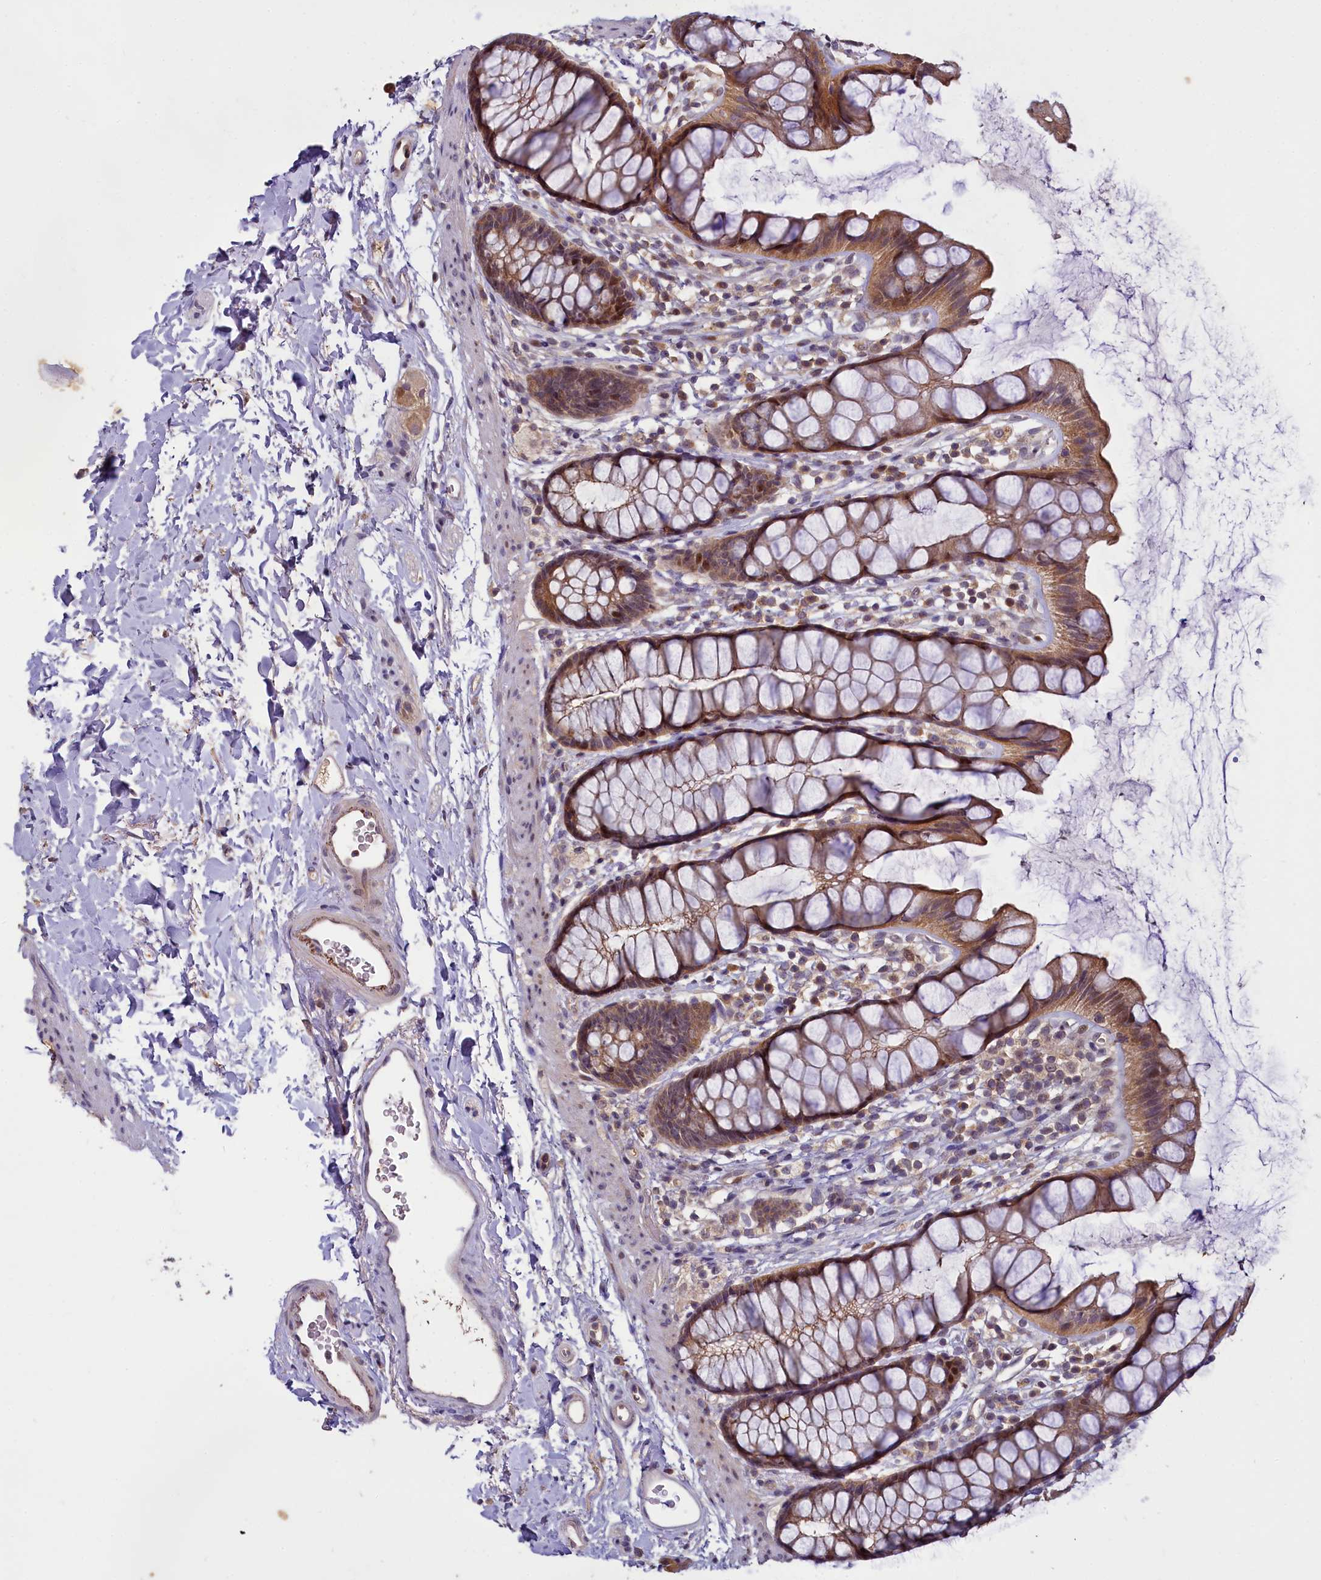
{"staining": {"intensity": "moderate", "quantity": ">75%", "location": "cytoplasmic/membranous,nuclear"}, "tissue": "rectum", "cell_type": "Glandular cells", "image_type": "normal", "snomed": [{"axis": "morphology", "description": "Normal tissue, NOS"}, {"axis": "topography", "description": "Rectum"}], "caption": "This micrograph exhibits benign rectum stained with immunohistochemistry (IHC) to label a protein in brown. The cytoplasmic/membranous,nuclear of glandular cells show moderate positivity for the protein. Nuclei are counter-stained blue.", "gene": "TMEM39A", "patient": {"sex": "female", "age": 65}}